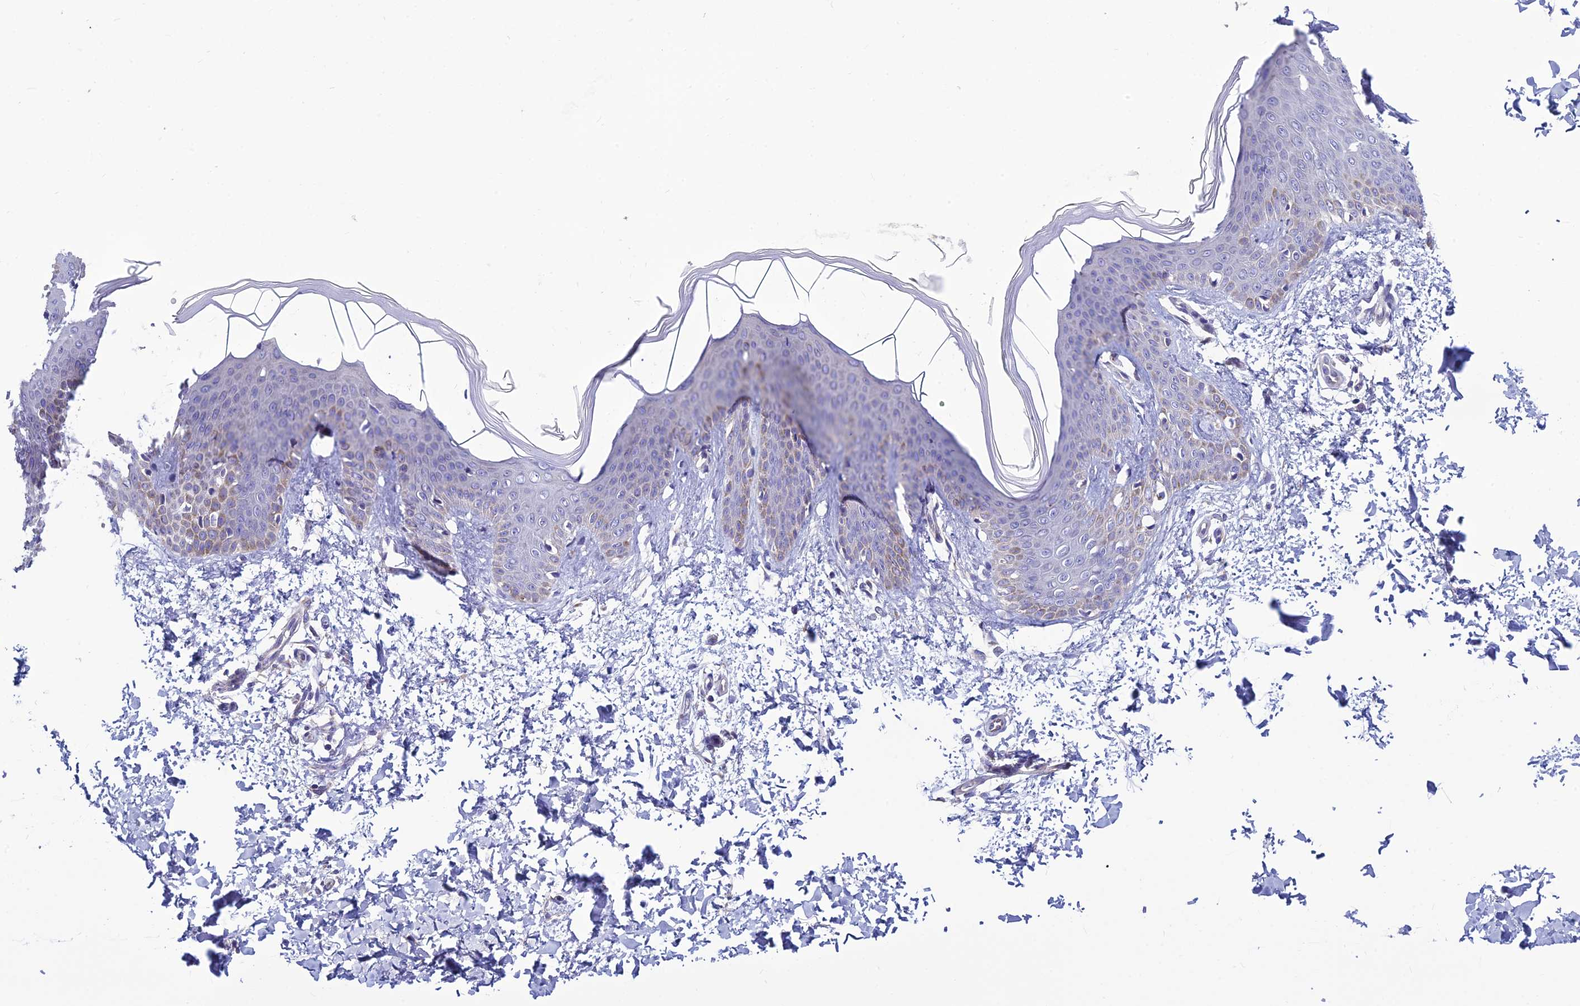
{"staining": {"intensity": "negative", "quantity": "none", "location": "none"}, "tissue": "skin", "cell_type": "Fibroblasts", "image_type": "normal", "snomed": [{"axis": "morphology", "description": "Normal tissue, NOS"}, {"axis": "topography", "description": "Skin"}], "caption": "This is a image of immunohistochemistry staining of benign skin, which shows no staining in fibroblasts.", "gene": "BHMT2", "patient": {"sex": "male", "age": 36}}